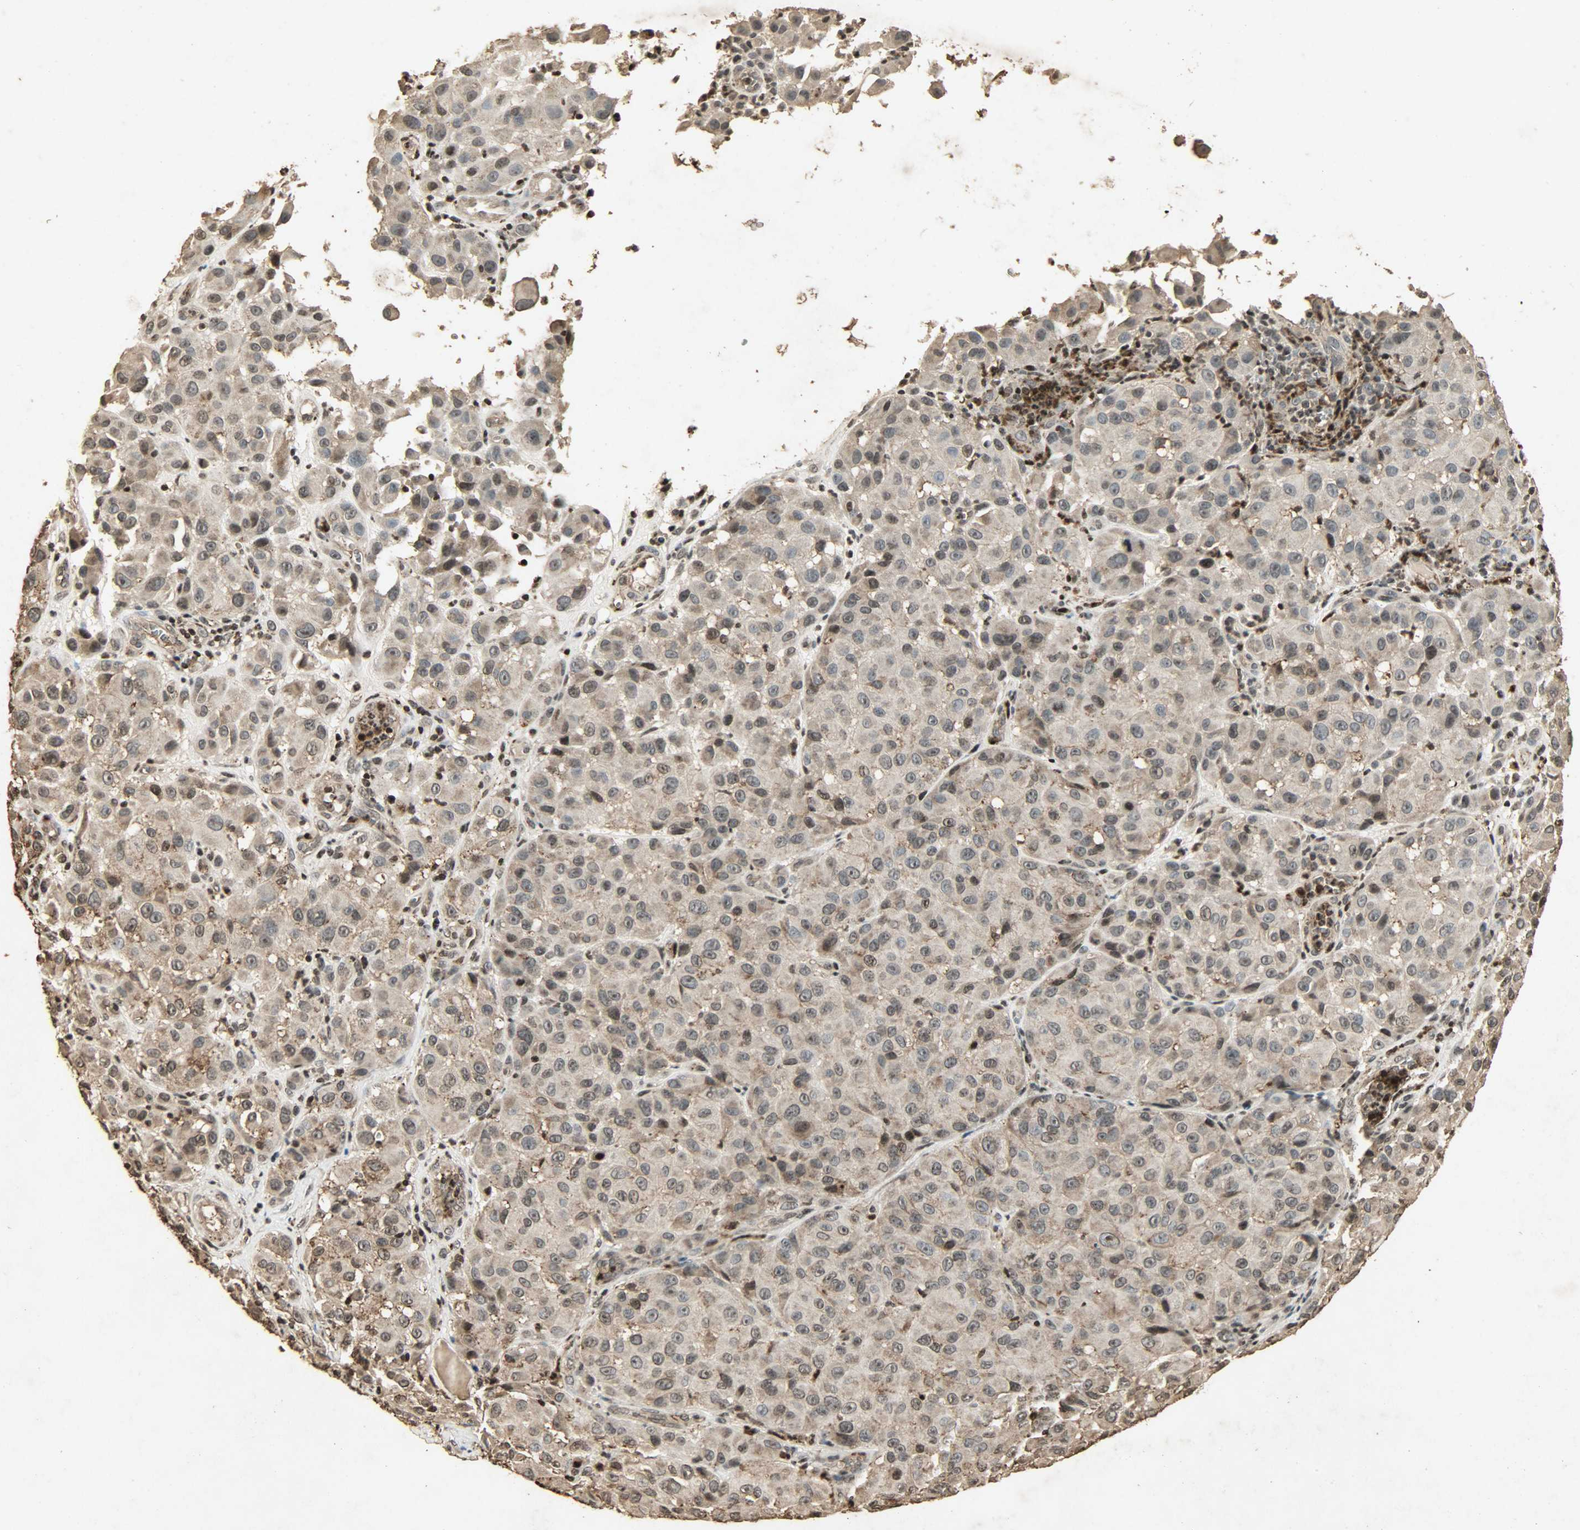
{"staining": {"intensity": "weak", "quantity": ">75%", "location": "cytoplasmic/membranous,nuclear"}, "tissue": "melanoma", "cell_type": "Tumor cells", "image_type": "cancer", "snomed": [{"axis": "morphology", "description": "Malignant melanoma, NOS"}, {"axis": "topography", "description": "Skin"}], "caption": "Approximately >75% of tumor cells in human malignant melanoma display weak cytoplasmic/membranous and nuclear protein positivity as visualized by brown immunohistochemical staining.", "gene": "PPP3R1", "patient": {"sex": "female", "age": 21}}